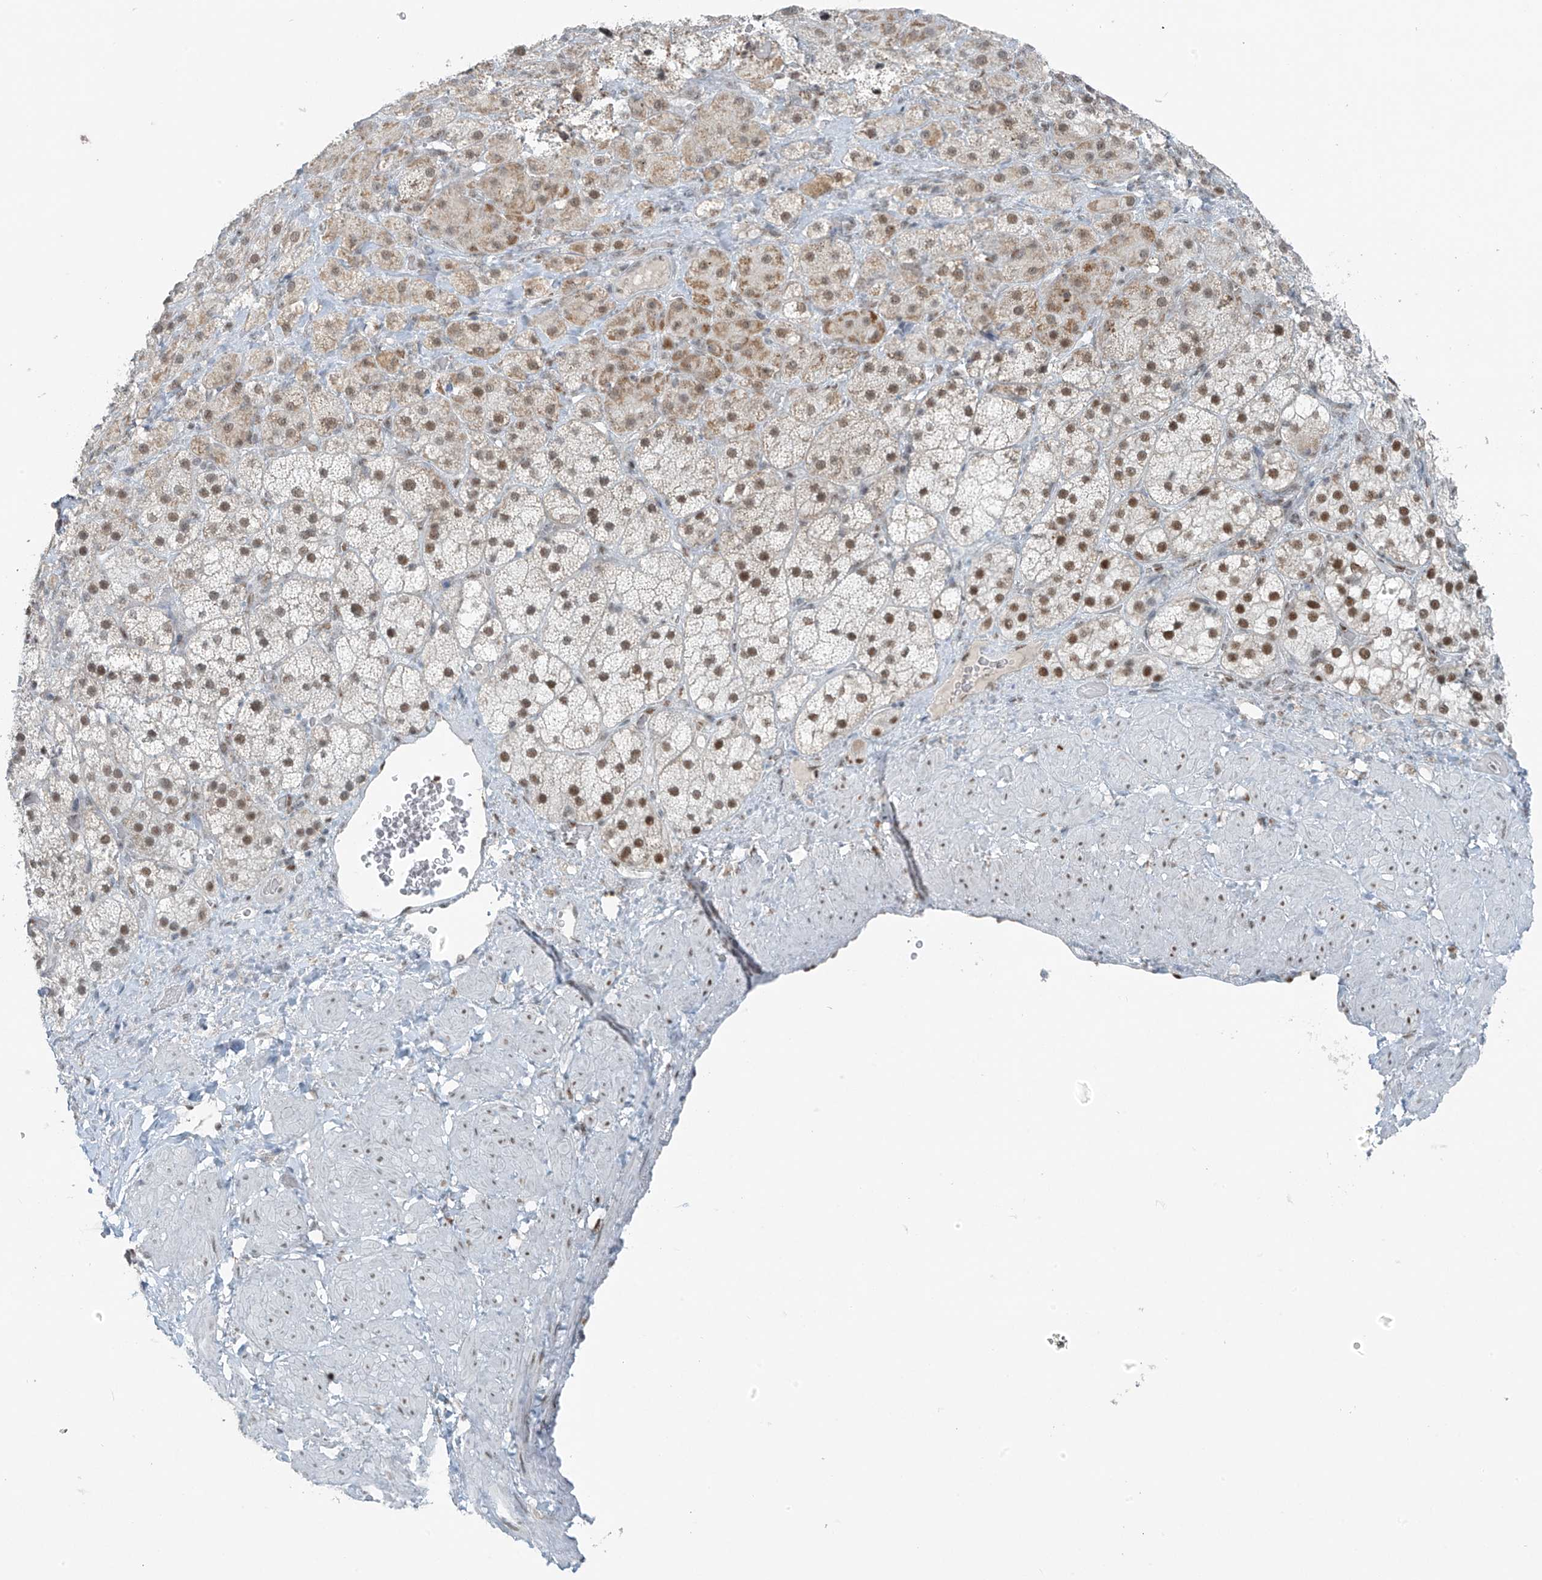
{"staining": {"intensity": "moderate", "quantity": "25%-75%", "location": "nuclear"}, "tissue": "adrenal gland", "cell_type": "Glandular cells", "image_type": "normal", "snomed": [{"axis": "morphology", "description": "Normal tissue, NOS"}, {"axis": "topography", "description": "Adrenal gland"}], "caption": "Glandular cells show medium levels of moderate nuclear positivity in approximately 25%-75% of cells in benign human adrenal gland.", "gene": "WRNIP1", "patient": {"sex": "male", "age": 57}}